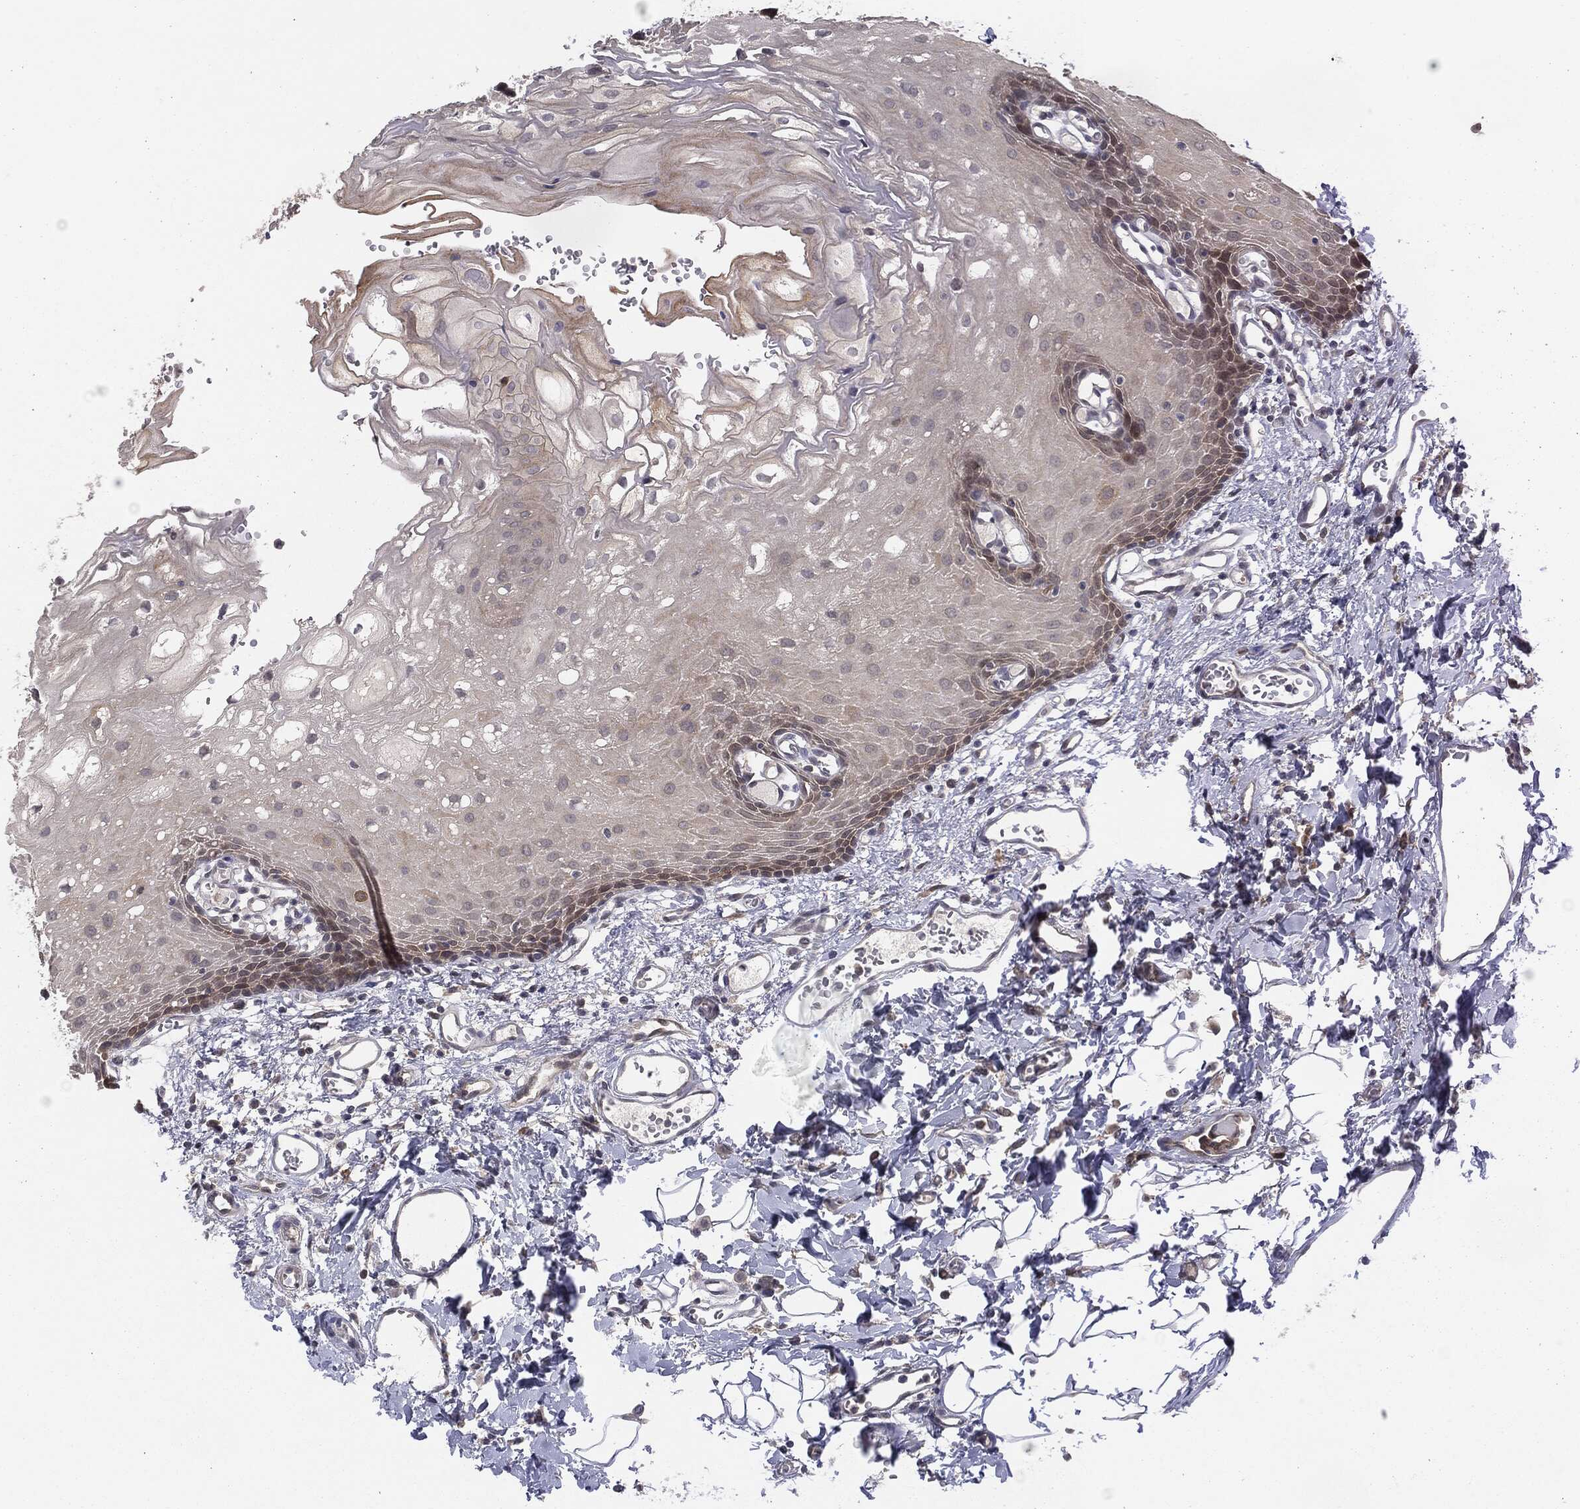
{"staining": {"intensity": "negative", "quantity": "none", "location": "none"}, "tissue": "oral mucosa", "cell_type": "Squamous epithelial cells", "image_type": "normal", "snomed": [{"axis": "morphology", "description": "Normal tissue, NOS"}, {"axis": "morphology", "description": "Squamous cell carcinoma, NOS"}, {"axis": "topography", "description": "Oral tissue"}, {"axis": "topography", "description": "Head-Neck"}], "caption": "This is an immunohistochemistry (IHC) micrograph of normal human oral mucosa. There is no positivity in squamous epithelial cells.", "gene": "KRT7", "patient": {"sex": "female", "age": 70}}